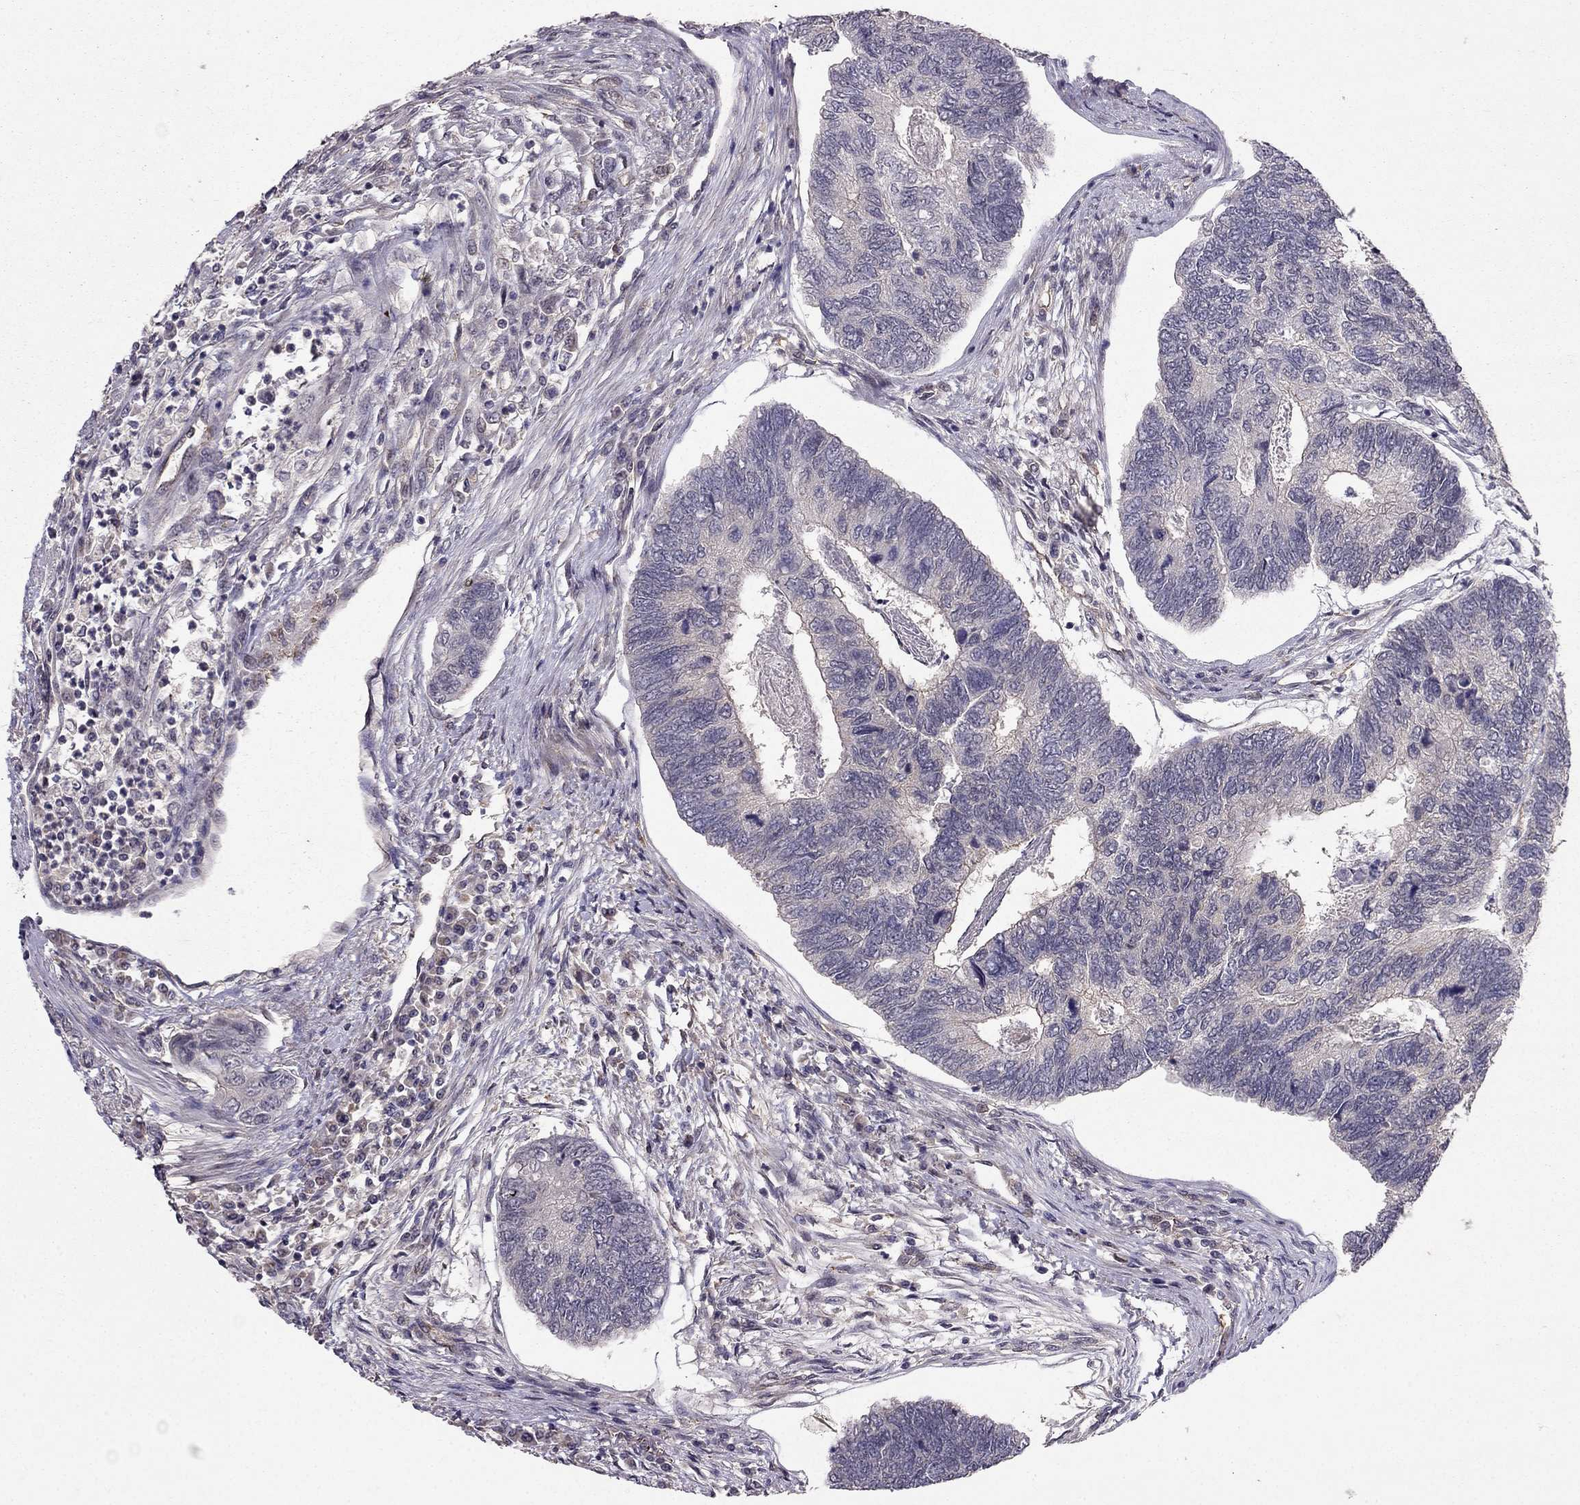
{"staining": {"intensity": "negative", "quantity": "none", "location": "none"}, "tissue": "colorectal cancer", "cell_type": "Tumor cells", "image_type": "cancer", "snomed": [{"axis": "morphology", "description": "Adenocarcinoma, NOS"}, {"axis": "topography", "description": "Colon"}], "caption": "A high-resolution photomicrograph shows immunohistochemistry (IHC) staining of colorectal cancer (adenocarcinoma), which displays no significant positivity in tumor cells.", "gene": "RASIP1", "patient": {"sex": "female", "age": 67}}